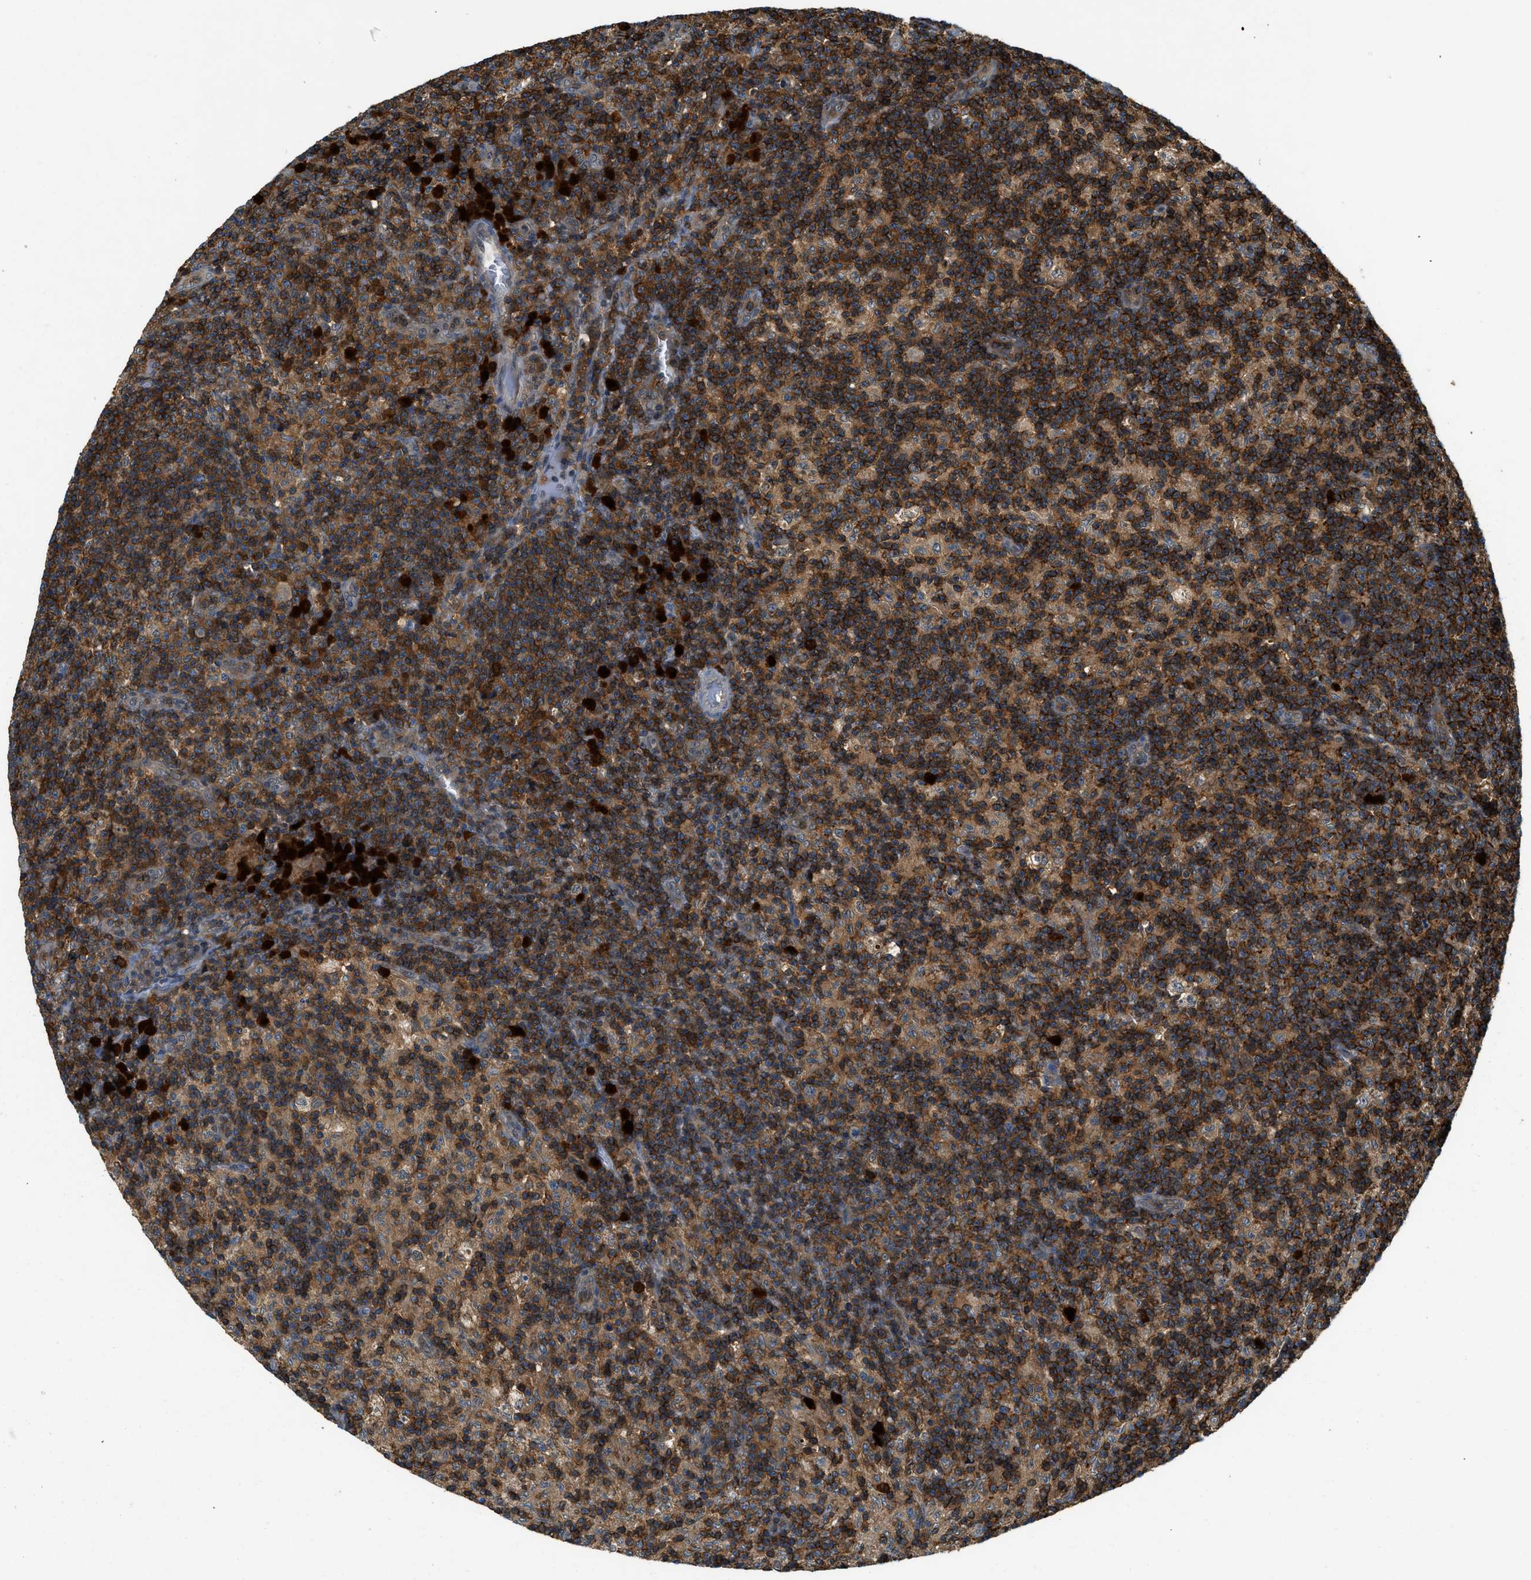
{"staining": {"intensity": "moderate", "quantity": "25%-75%", "location": "cytoplasmic/membranous"}, "tissue": "lymph node", "cell_type": "Germinal center cells", "image_type": "normal", "snomed": [{"axis": "morphology", "description": "Normal tissue, NOS"}, {"axis": "morphology", "description": "Inflammation, NOS"}, {"axis": "topography", "description": "Lymph node"}], "caption": "The immunohistochemical stain highlights moderate cytoplasmic/membranous expression in germinal center cells of normal lymph node. The protein of interest is stained brown, and the nuclei are stained in blue (DAB (3,3'-diaminobenzidine) IHC with brightfield microscopy, high magnification).", "gene": "GMPPB", "patient": {"sex": "male", "age": 55}}